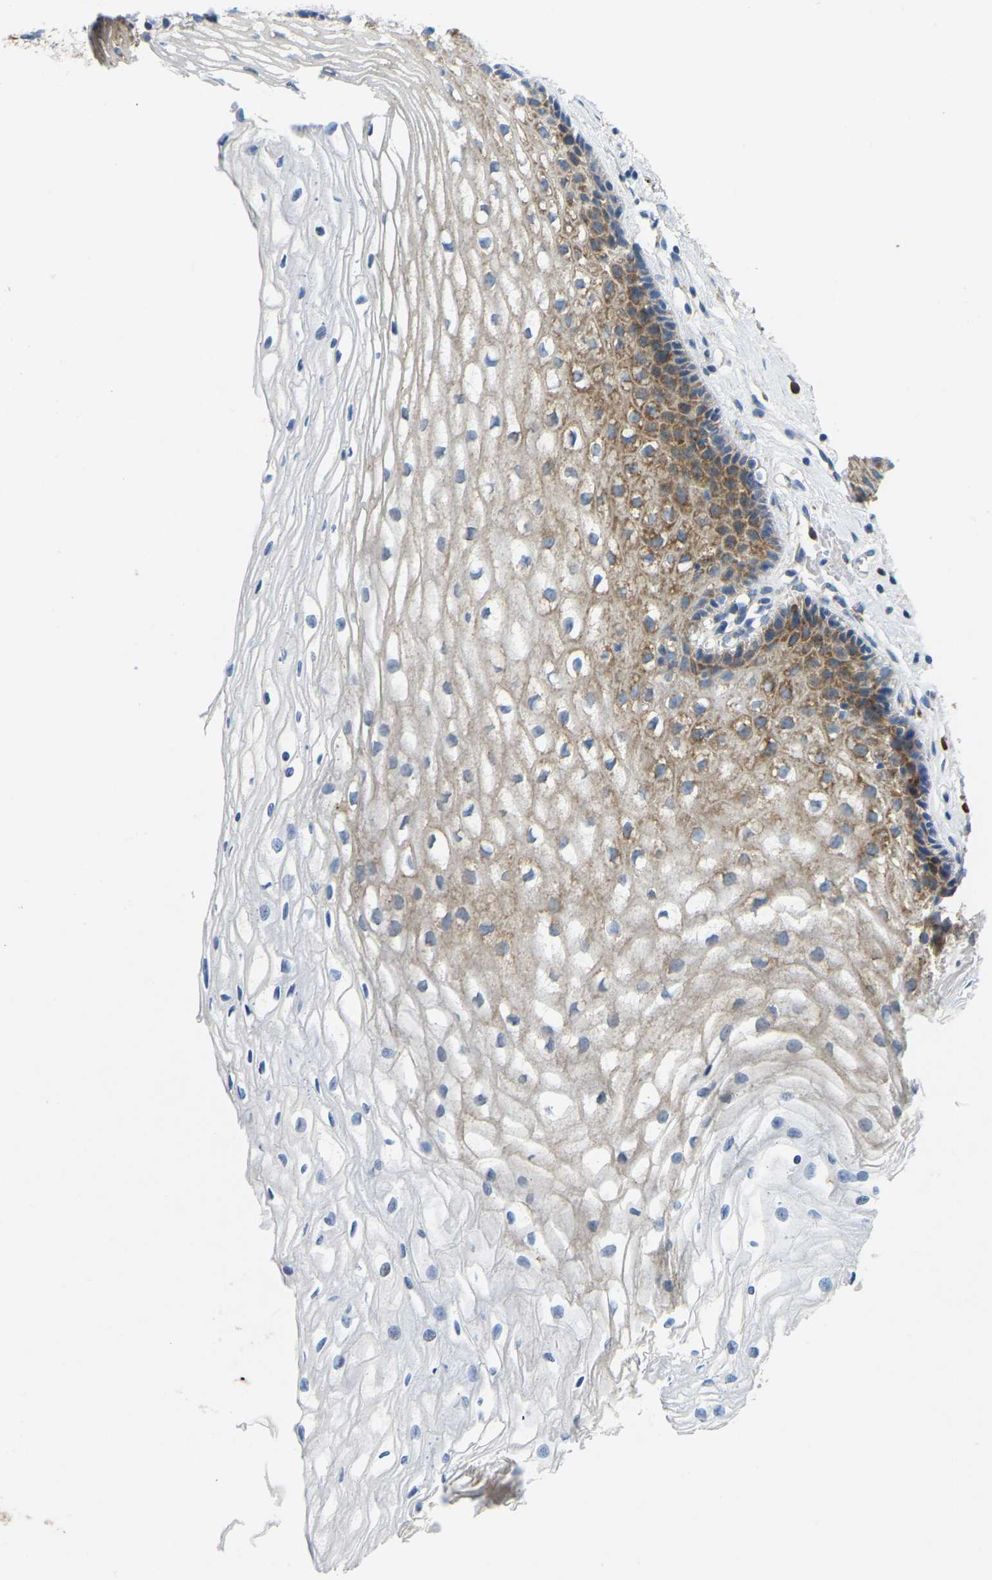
{"staining": {"intensity": "moderate", "quantity": ">75%", "location": "cytoplasmic/membranous"}, "tissue": "cervix", "cell_type": "Glandular cells", "image_type": "normal", "snomed": [{"axis": "morphology", "description": "Normal tissue, NOS"}, {"axis": "topography", "description": "Cervix"}], "caption": "This histopathology image reveals immunohistochemistry (IHC) staining of unremarkable human cervix, with medium moderate cytoplasmic/membranous staining in about >75% of glandular cells.", "gene": "SND1", "patient": {"sex": "female", "age": 77}}